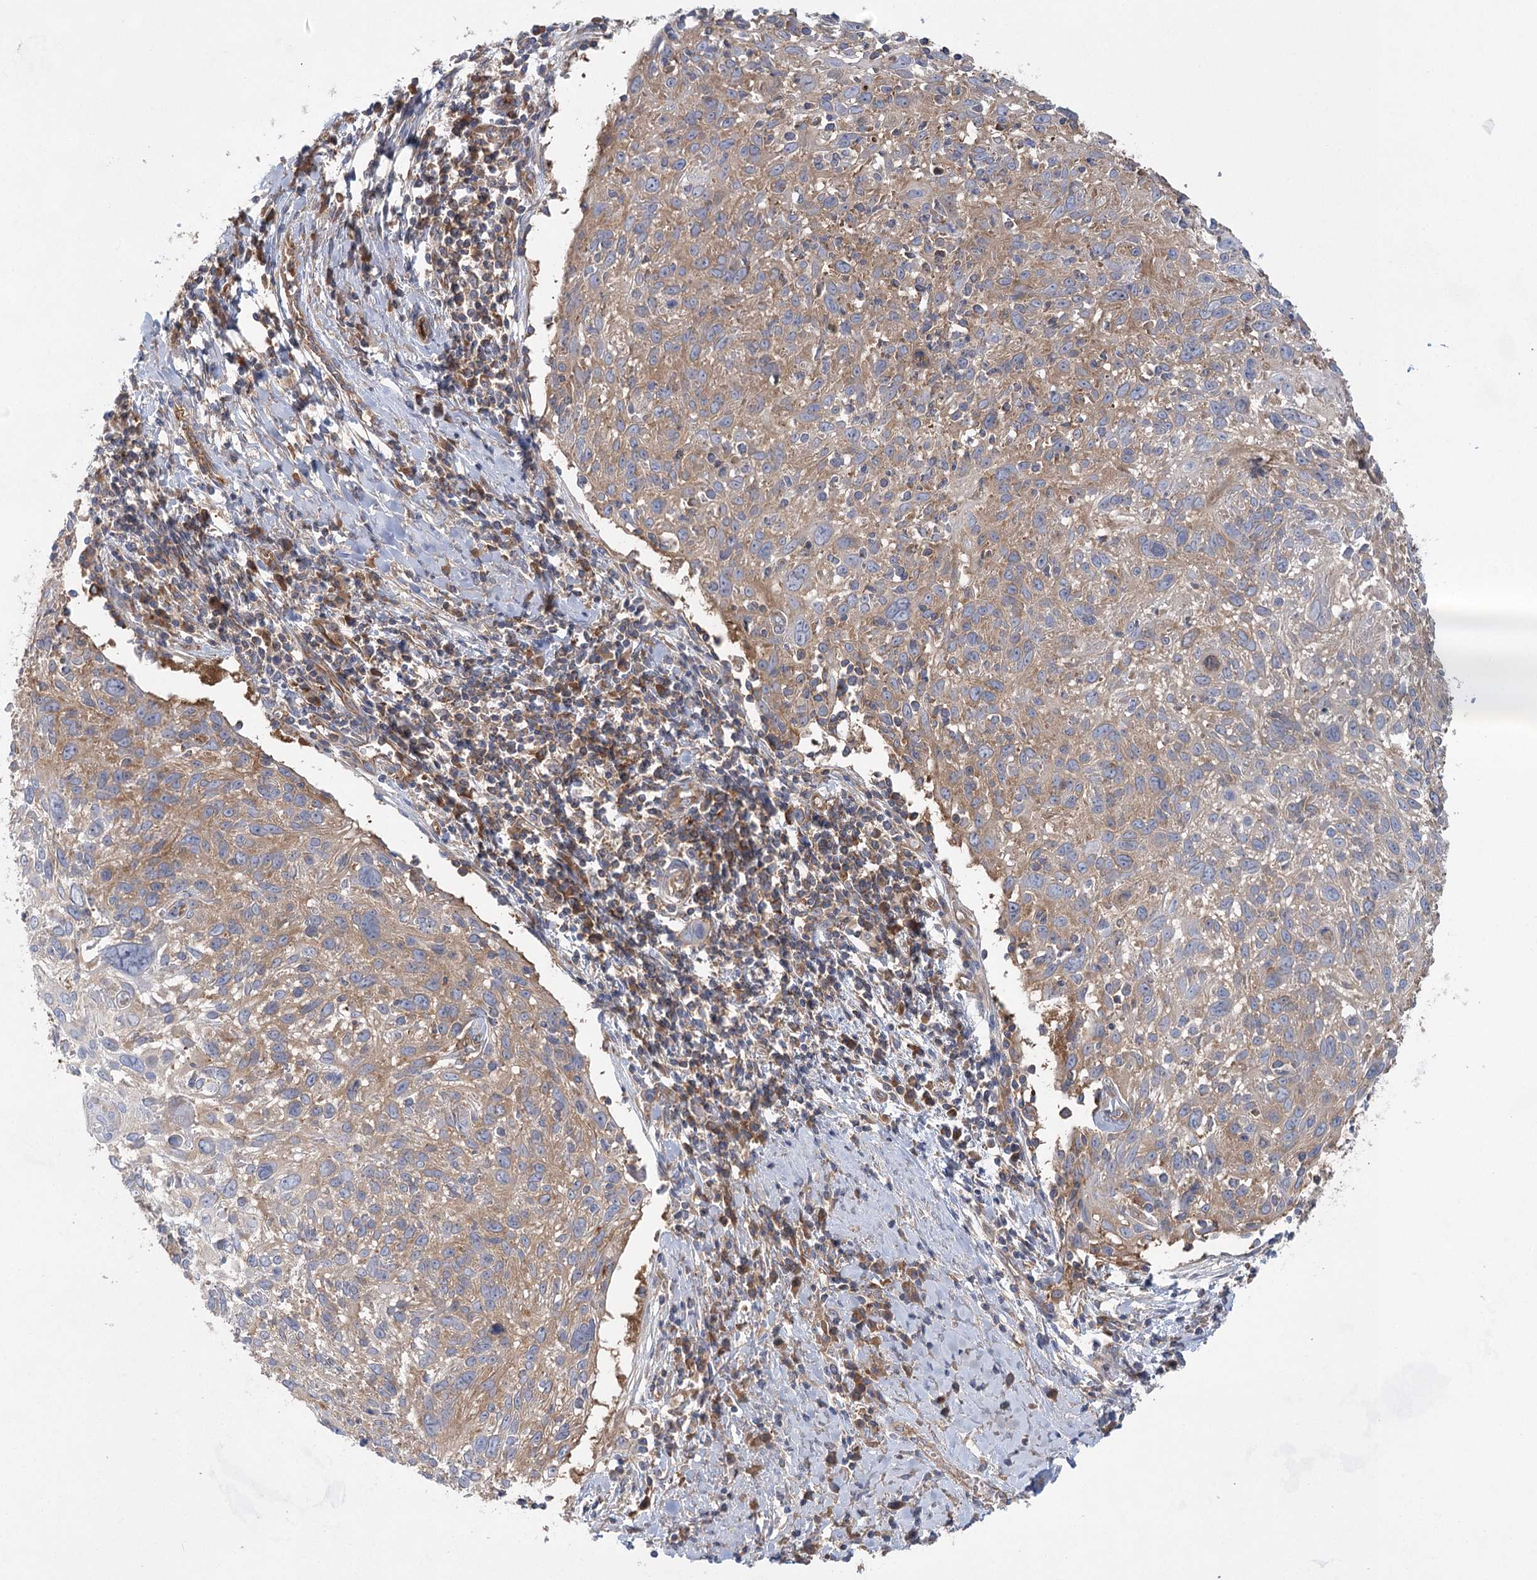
{"staining": {"intensity": "weak", "quantity": ">75%", "location": "cytoplasmic/membranous"}, "tissue": "cervical cancer", "cell_type": "Tumor cells", "image_type": "cancer", "snomed": [{"axis": "morphology", "description": "Squamous cell carcinoma, NOS"}, {"axis": "topography", "description": "Cervix"}], "caption": "Immunohistochemical staining of human cervical cancer reveals low levels of weak cytoplasmic/membranous expression in about >75% of tumor cells. The staining is performed using DAB (3,3'-diaminobenzidine) brown chromogen to label protein expression. The nuclei are counter-stained blue using hematoxylin.", "gene": "EIF3A", "patient": {"sex": "female", "age": 51}}